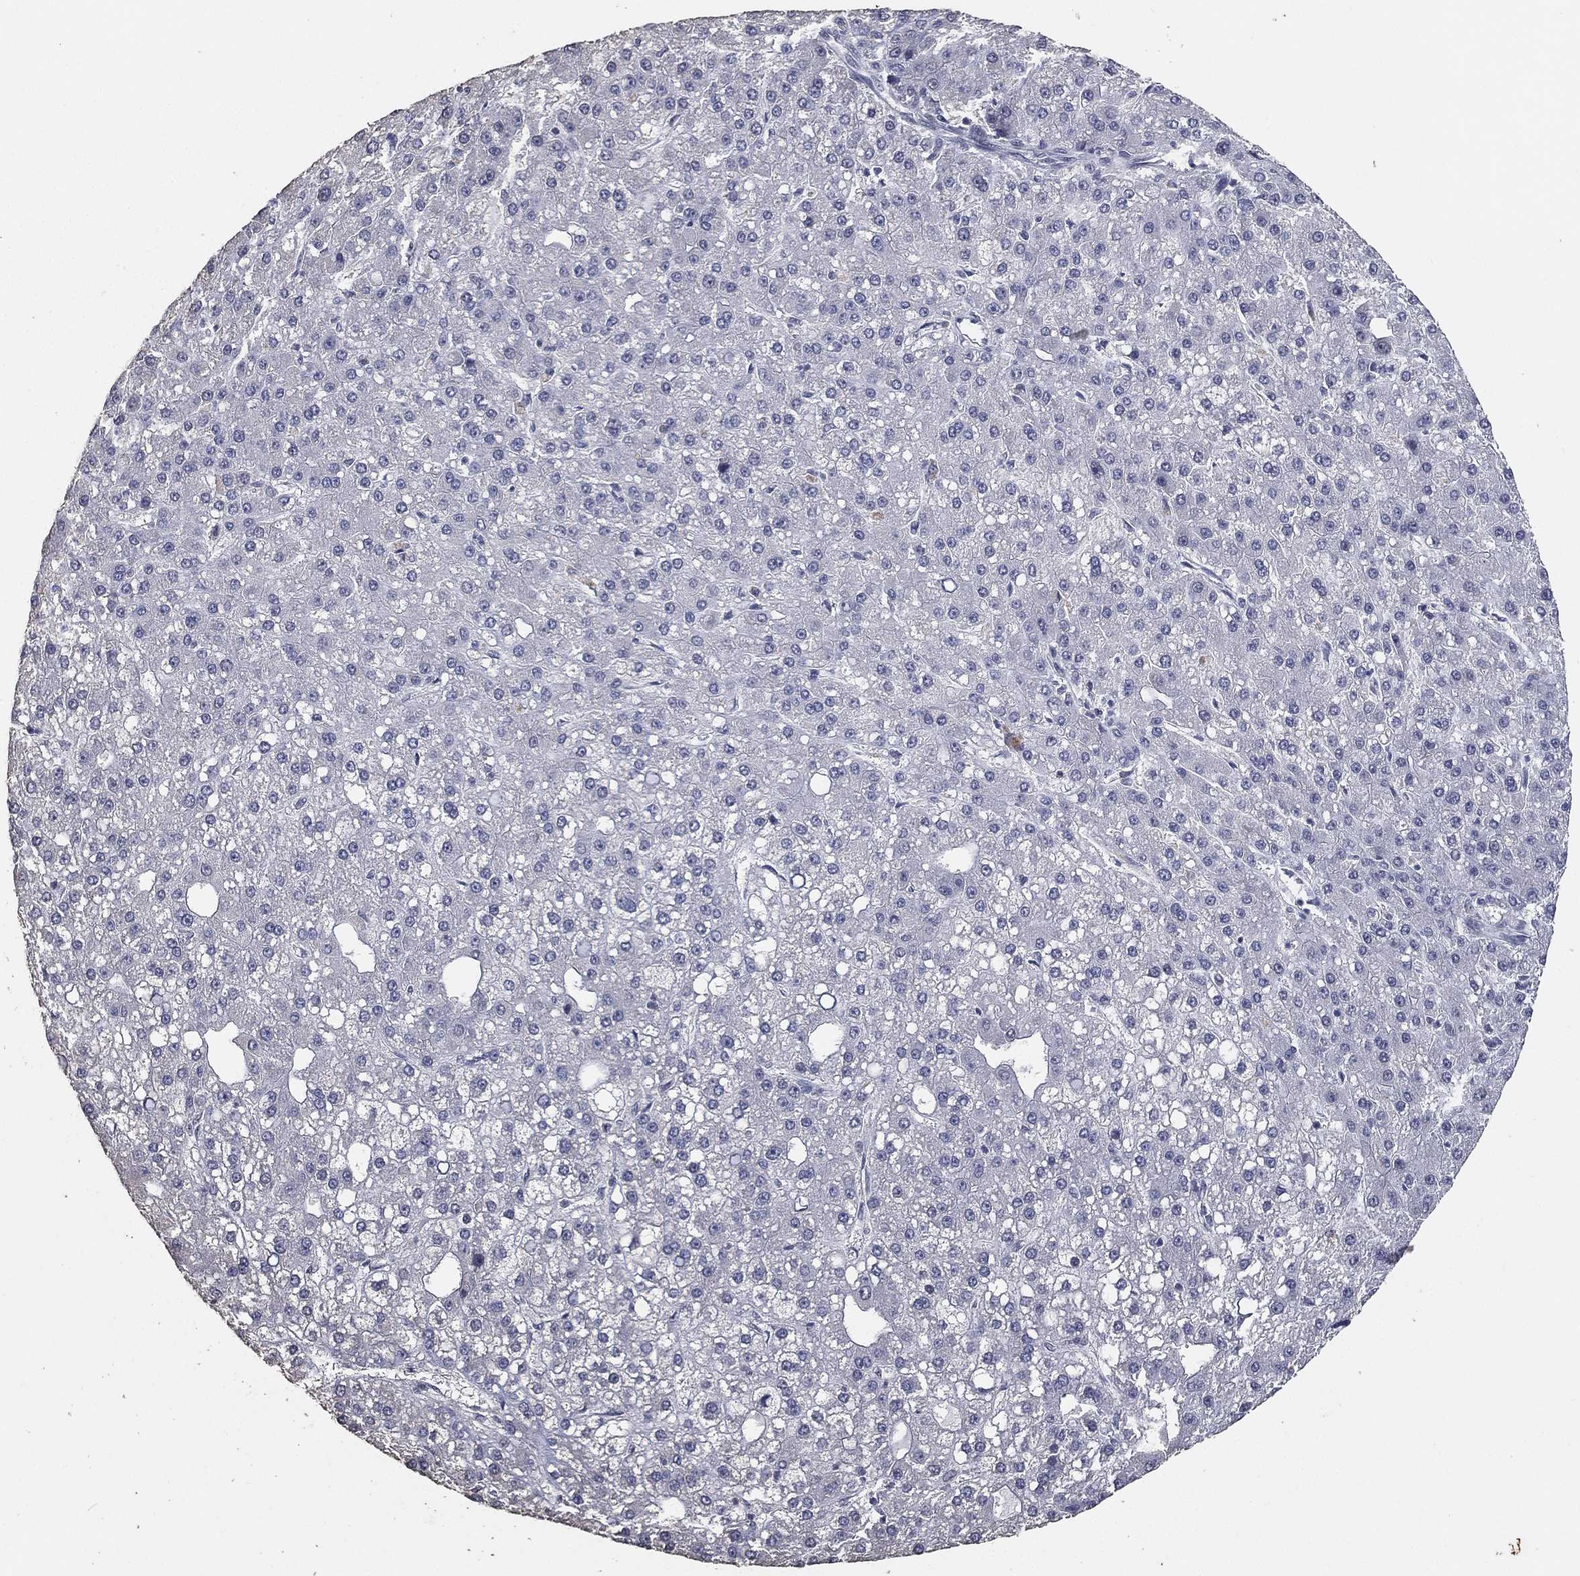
{"staining": {"intensity": "negative", "quantity": "none", "location": "none"}, "tissue": "liver cancer", "cell_type": "Tumor cells", "image_type": "cancer", "snomed": [{"axis": "morphology", "description": "Carcinoma, Hepatocellular, NOS"}, {"axis": "topography", "description": "Liver"}], "caption": "Immunohistochemistry histopathology image of neoplastic tissue: human liver hepatocellular carcinoma stained with DAB exhibits no significant protein staining in tumor cells.", "gene": "DSG1", "patient": {"sex": "male", "age": 67}}